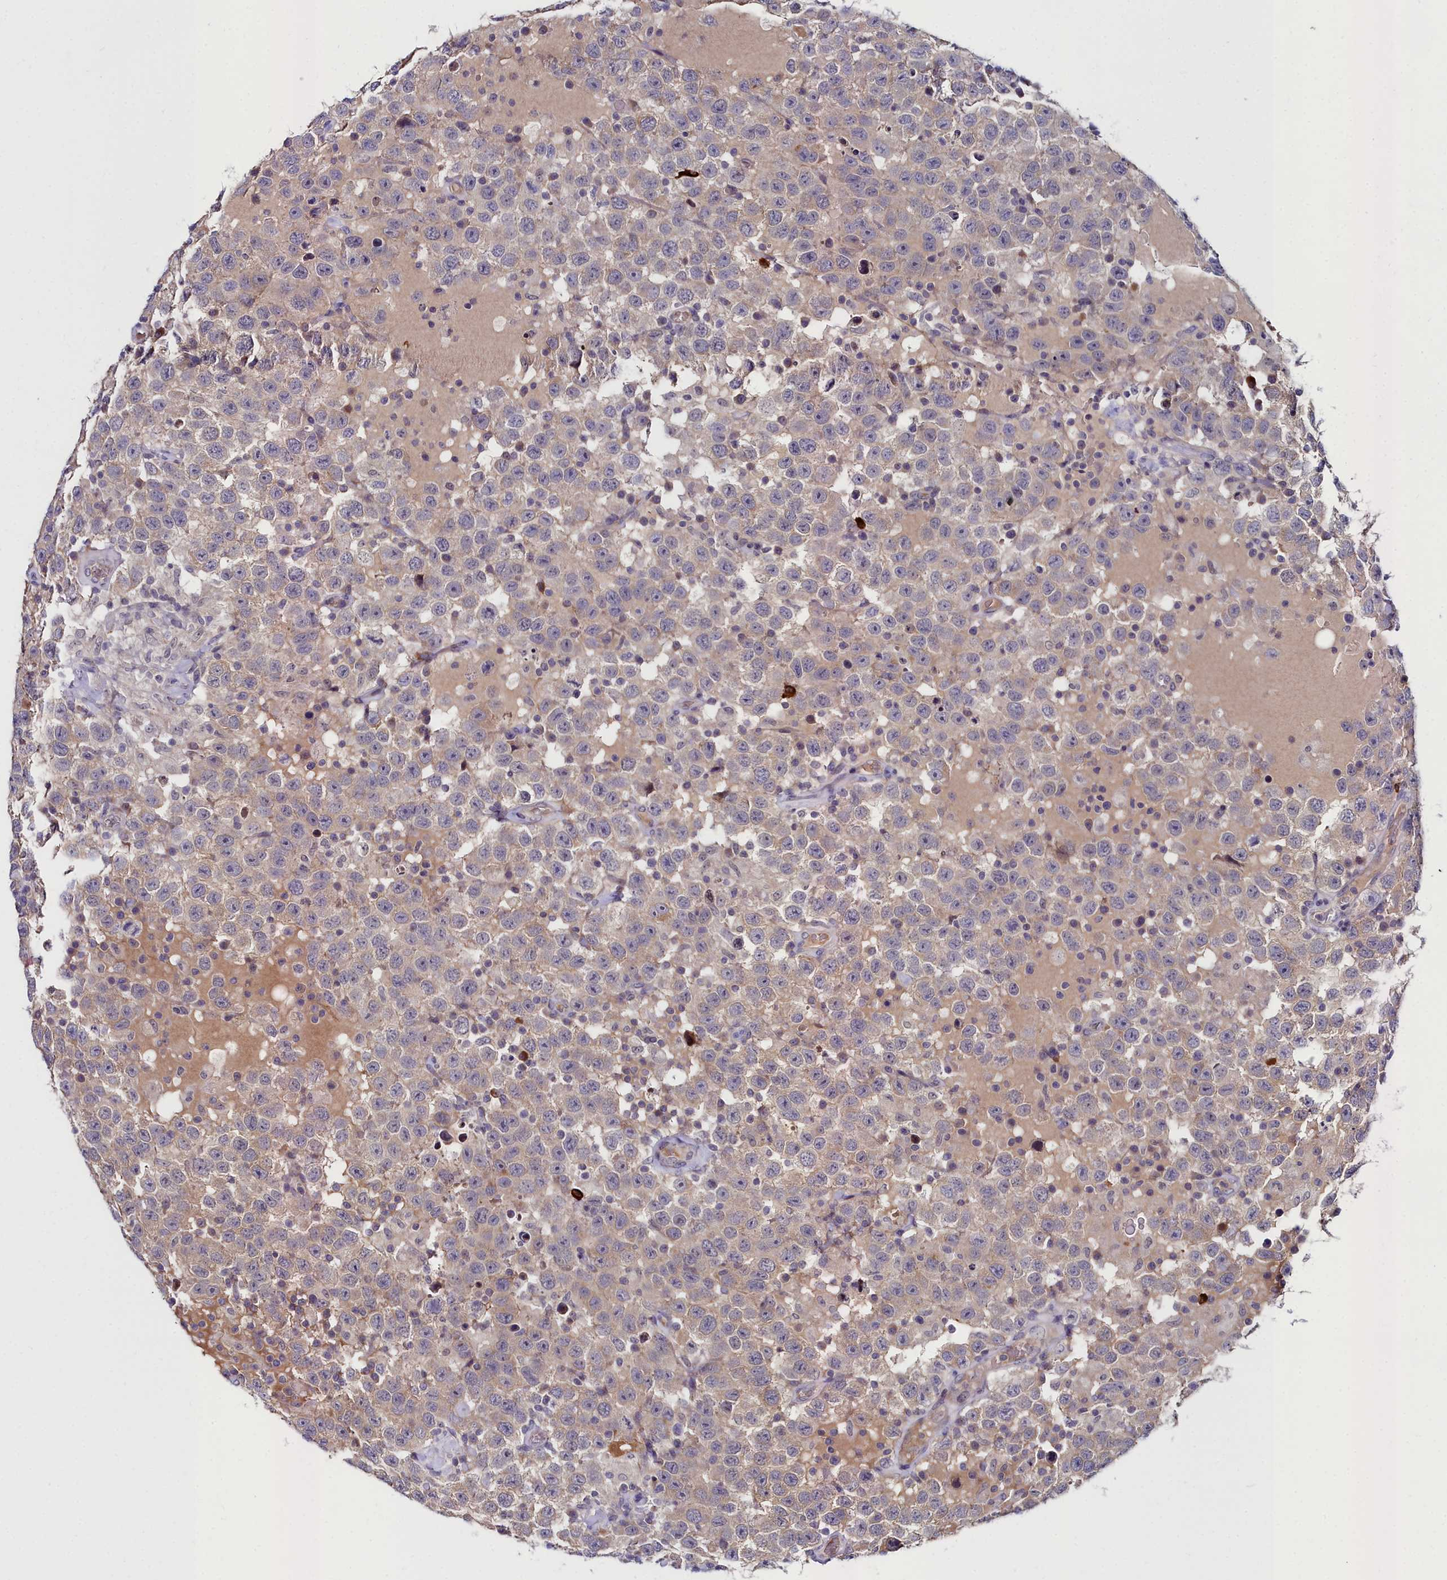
{"staining": {"intensity": "weak", "quantity": "<25%", "location": "cytoplasmic/membranous"}, "tissue": "testis cancer", "cell_type": "Tumor cells", "image_type": "cancer", "snomed": [{"axis": "morphology", "description": "Seminoma, NOS"}, {"axis": "topography", "description": "Testis"}], "caption": "This is a micrograph of immunohistochemistry staining of testis cancer (seminoma), which shows no staining in tumor cells.", "gene": "KCTD18", "patient": {"sex": "male", "age": 41}}